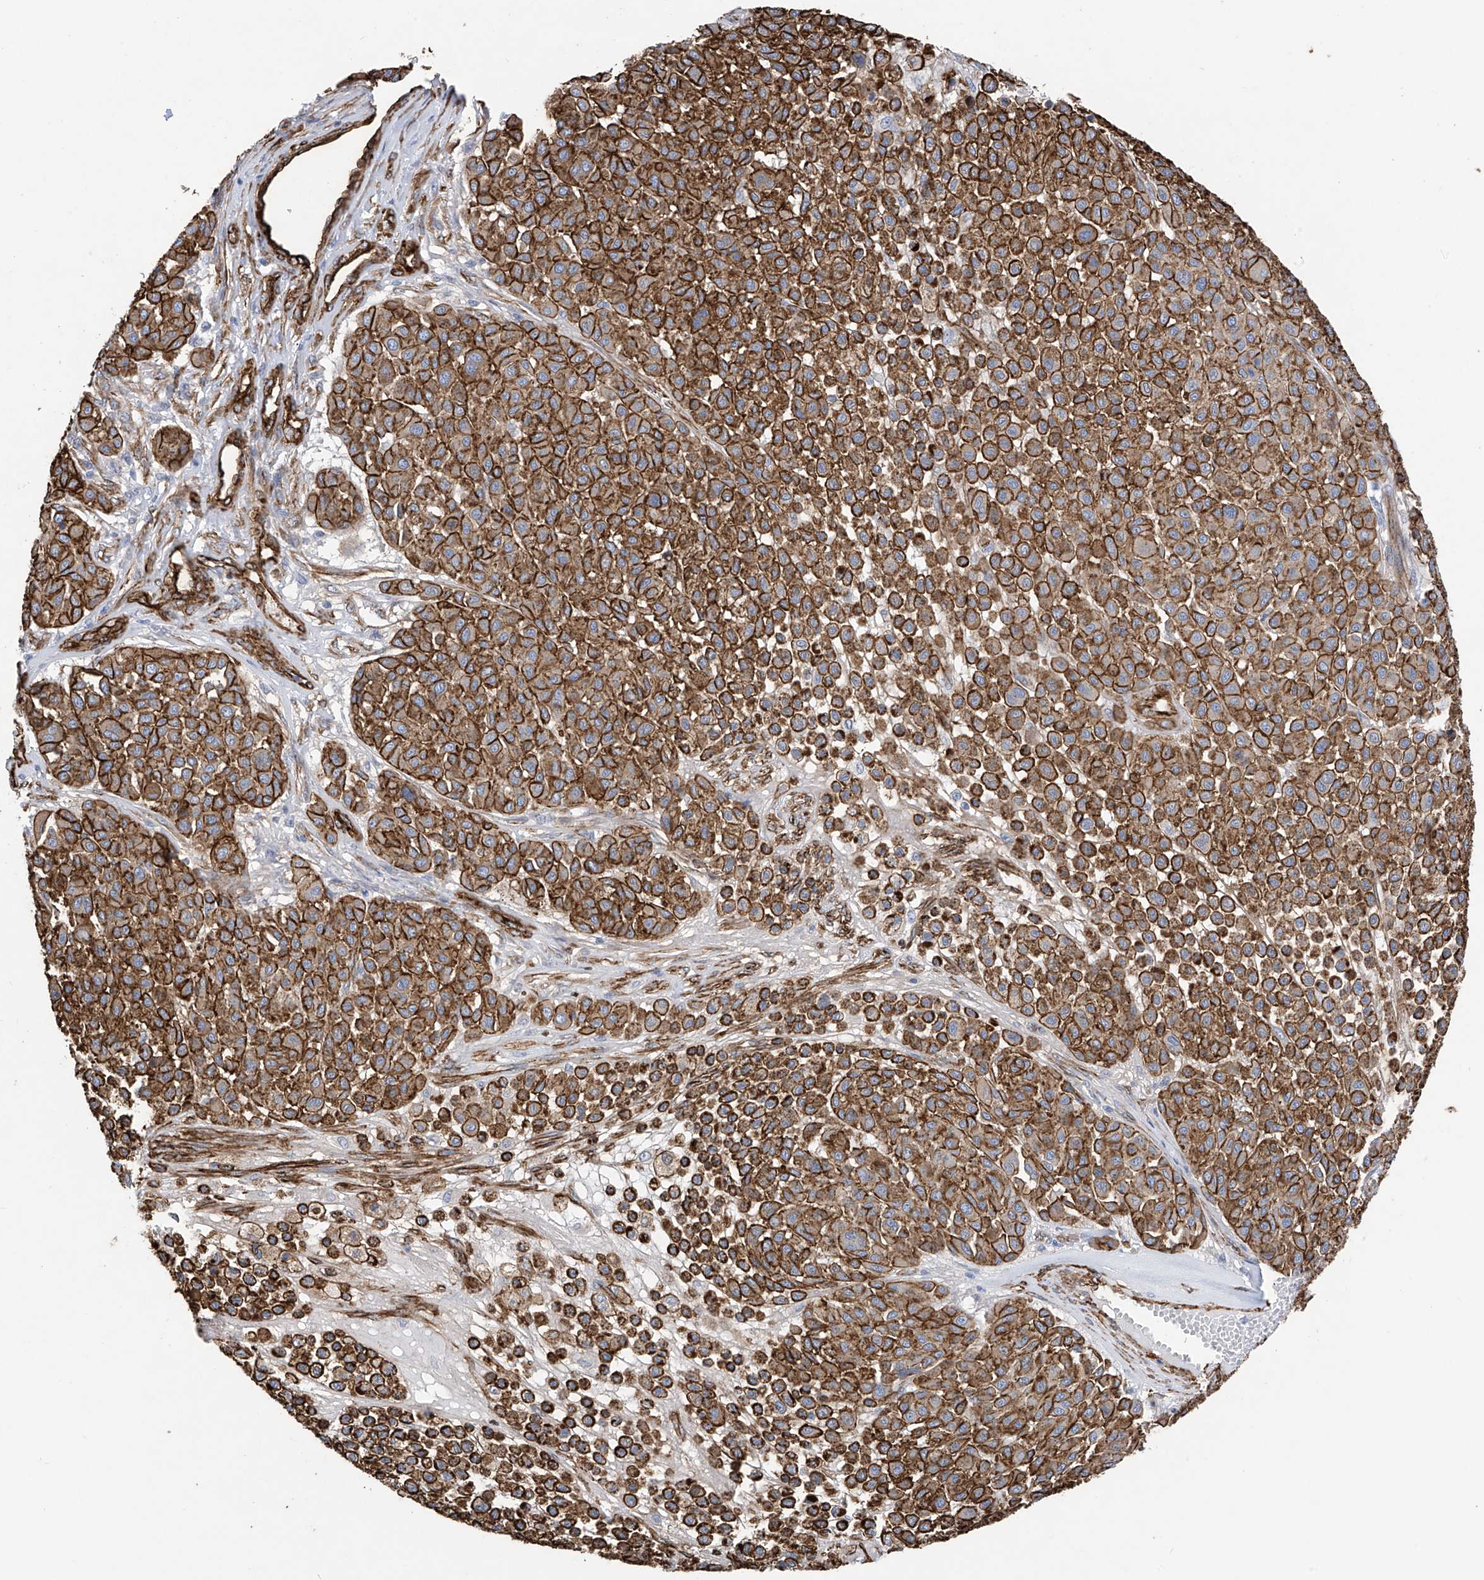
{"staining": {"intensity": "strong", "quantity": ">75%", "location": "cytoplasmic/membranous"}, "tissue": "melanoma", "cell_type": "Tumor cells", "image_type": "cancer", "snomed": [{"axis": "morphology", "description": "Malignant melanoma, Metastatic site"}, {"axis": "topography", "description": "Soft tissue"}], "caption": "Strong cytoplasmic/membranous expression for a protein is appreciated in about >75% of tumor cells of melanoma using immunohistochemistry (IHC).", "gene": "UBTD1", "patient": {"sex": "male", "age": 41}}